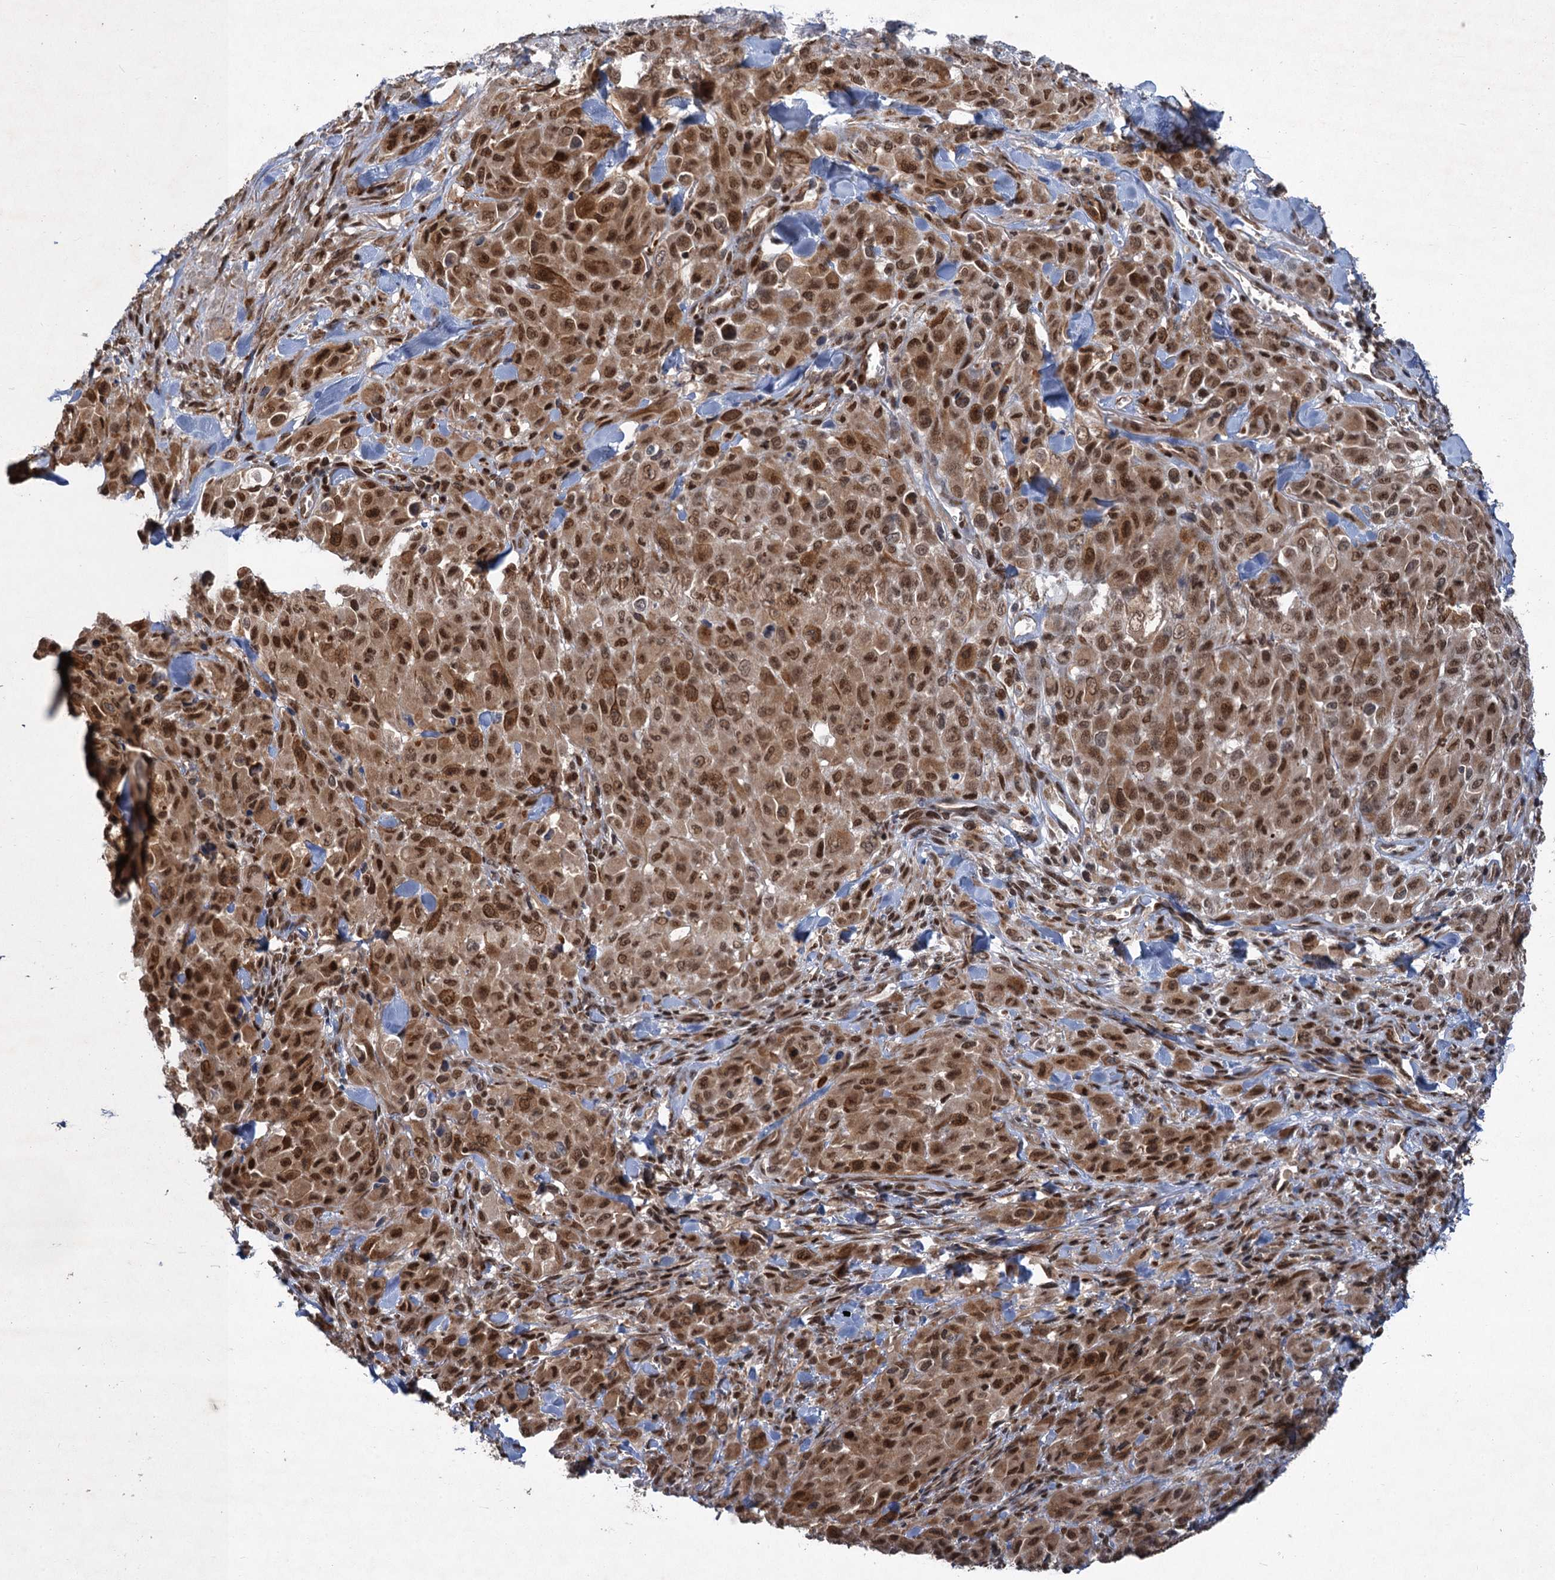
{"staining": {"intensity": "strong", "quantity": ">75%", "location": "cytoplasmic/membranous,nuclear"}, "tissue": "melanoma", "cell_type": "Tumor cells", "image_type": "cancer", "snomed": [{"axis": "morphology", "description": "Malignant melanoma, Metastatic site"}, {"axis": "topography", "description": "Skin"}], "caption": "A photomicrograph showing strong cytoplasmic/membranous and nuclear expression in approximately >75% of tumor cells in malignant melanoma (metastatic site), as visualized by brown immunohistochemical staining.", "gene": "TTC31", "patient": {"sex": "female", "age": 81}}